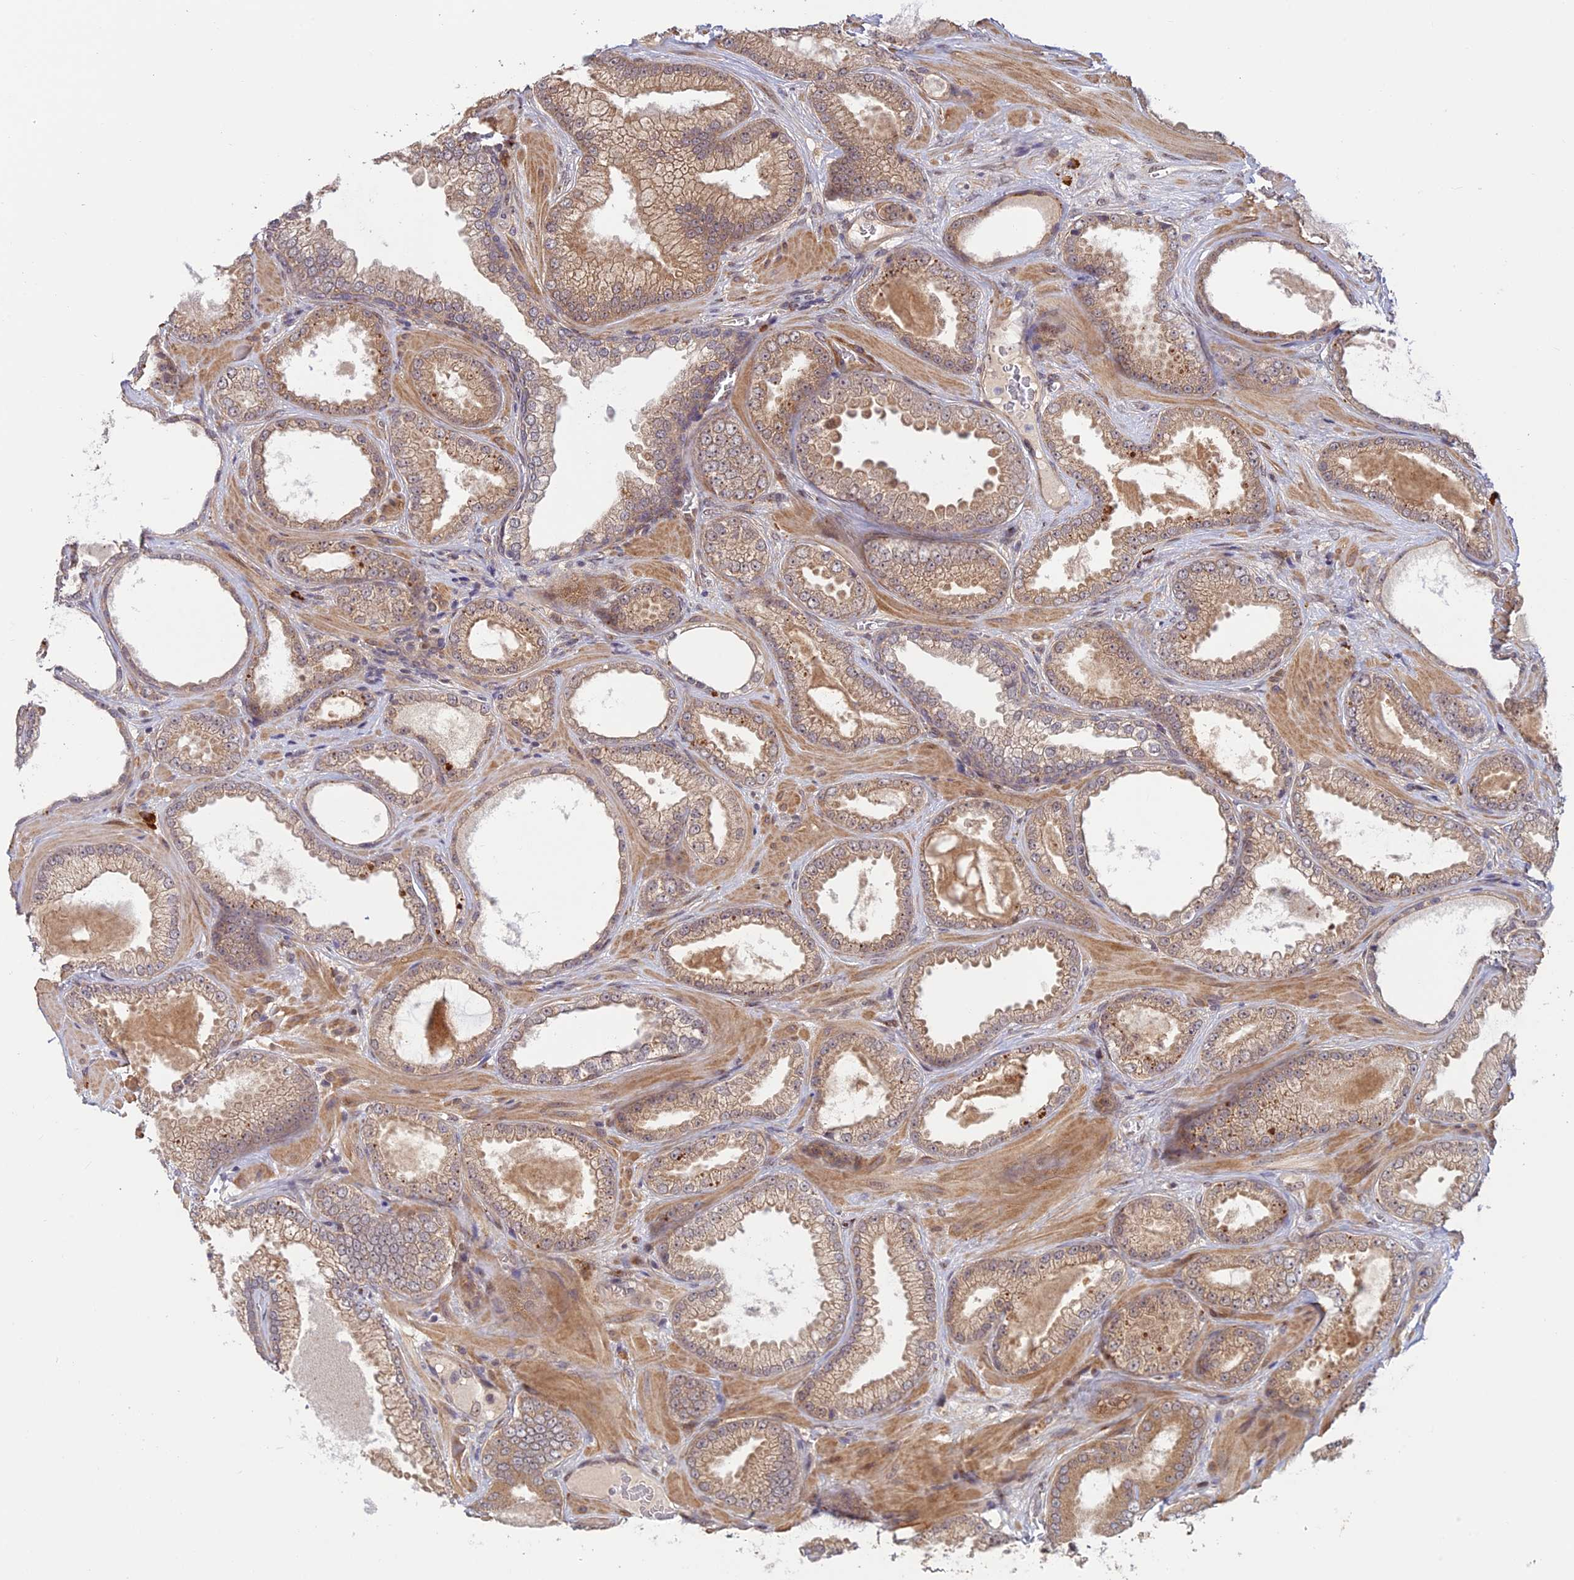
{"staining": {"intensity": "moderate", "quantity": ">75%", "location": "cytoplasmic/membranous"}, "tissue": "prostate cancer", "cell_type": "Tumor cells", "image_type": "cancer", "snomed": [{"axis": "morphology", "description": "Adenocarcinoma, Low grade"}, {"axis": "topography", "description": "Prostate"}], "caption": "This image displays immunohistochemistry (IHC) staining of human prostate cancer (low-grade adenocarcinoma), with medium moderate cytoplasmic/membranous staining in approximately >75% of tumor cells.", "gene": "ZNF565", "patient": {"sex": "male", "age": 57}}